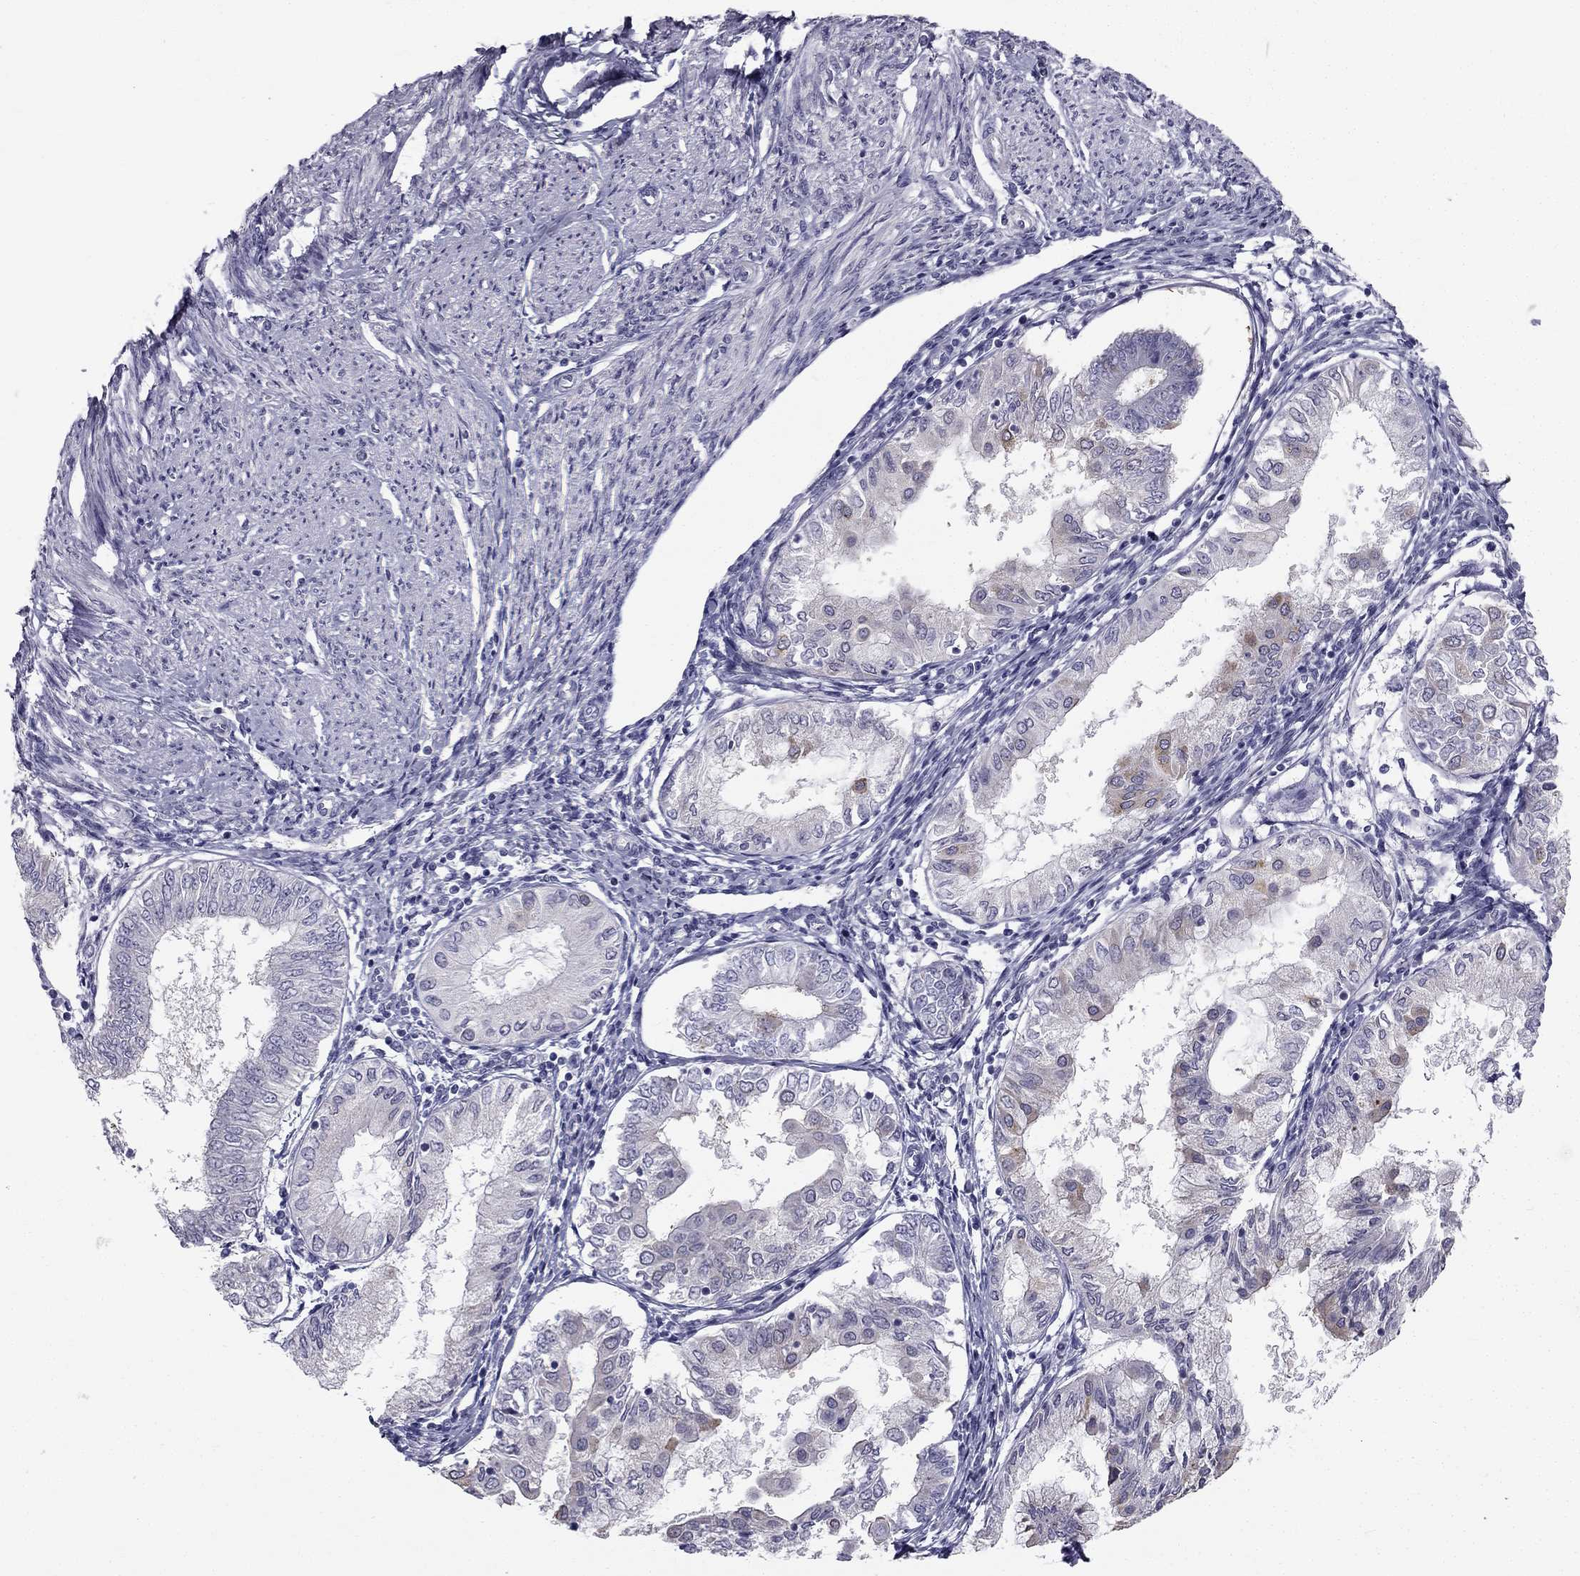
{"staining": {"intensity": "weak", "quantity": "<25%", "location": "cytoplasmic/membranous"}, "tissue": "endometrial cancer", "cell_type": "Tumor cells", "image_type": "cancer", "snomed": [{"axis": "morphology", "description": "Adenocarcinoma, NOS"}, {"axis": "topography", "description": "Endometrium"}], "caption": "Tumor cells show no significant protein staining in endometrial cancer (adenocarcinoma).", "gene": "CCDC40", "patient": {"sex": "female", "age": 68}}